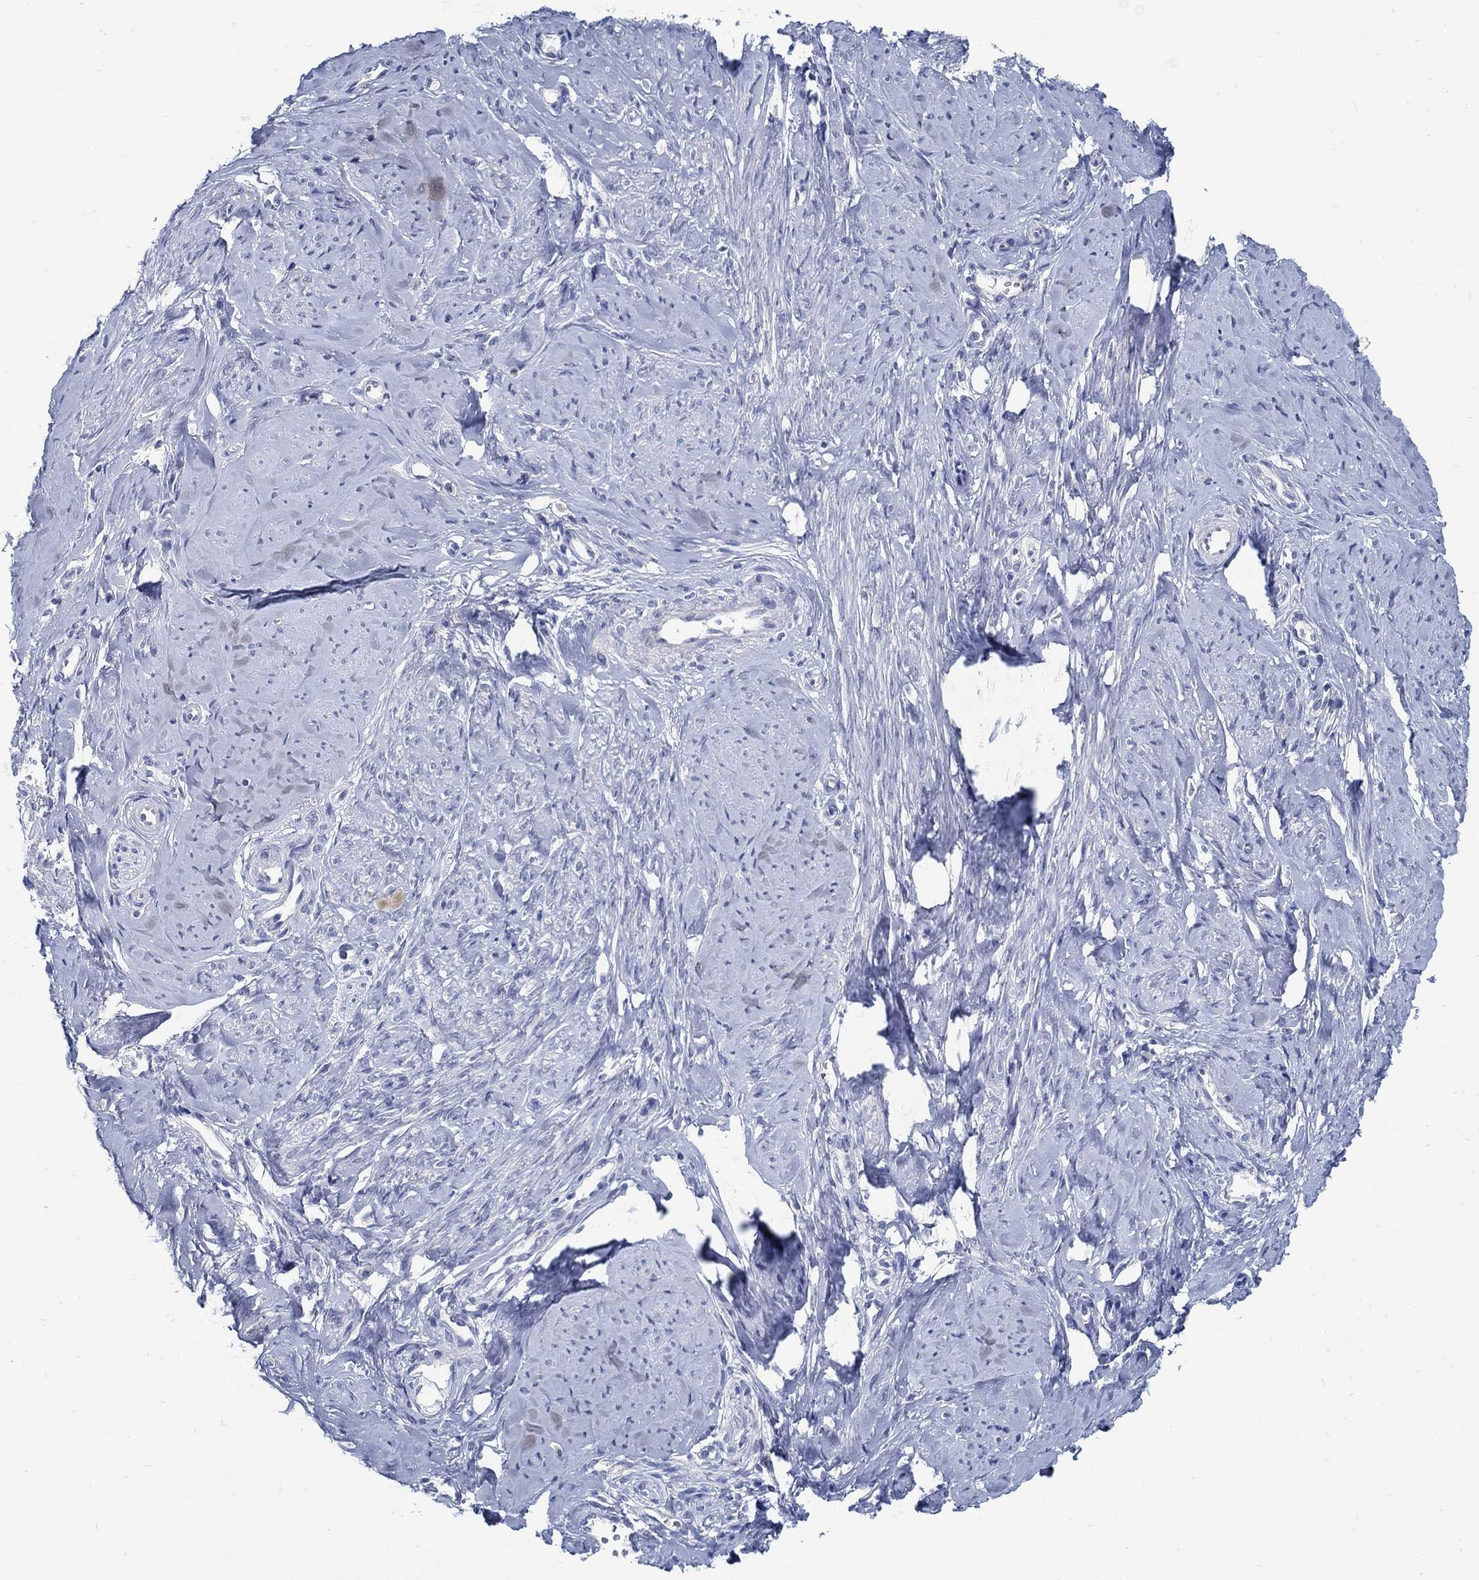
{"staining": {"intensity": "negative", "quantity": "none", "location": "none"}, "tissue": "smooth muscle", "cell_type": "Smooth muscle cells", "image_type": "normal", "snomed": [{"axis": "morphology", "description": "Normal tissue, NOS"}, {"axis": "topography", "description": "Smooth muscle"}], "caption": "Human smooth muscle stained for a protein using IHC demonstrates no expression in smooth muscle cells.", "gene": "PCDH11X", "patient": {"sex": "female", "age": 48}}